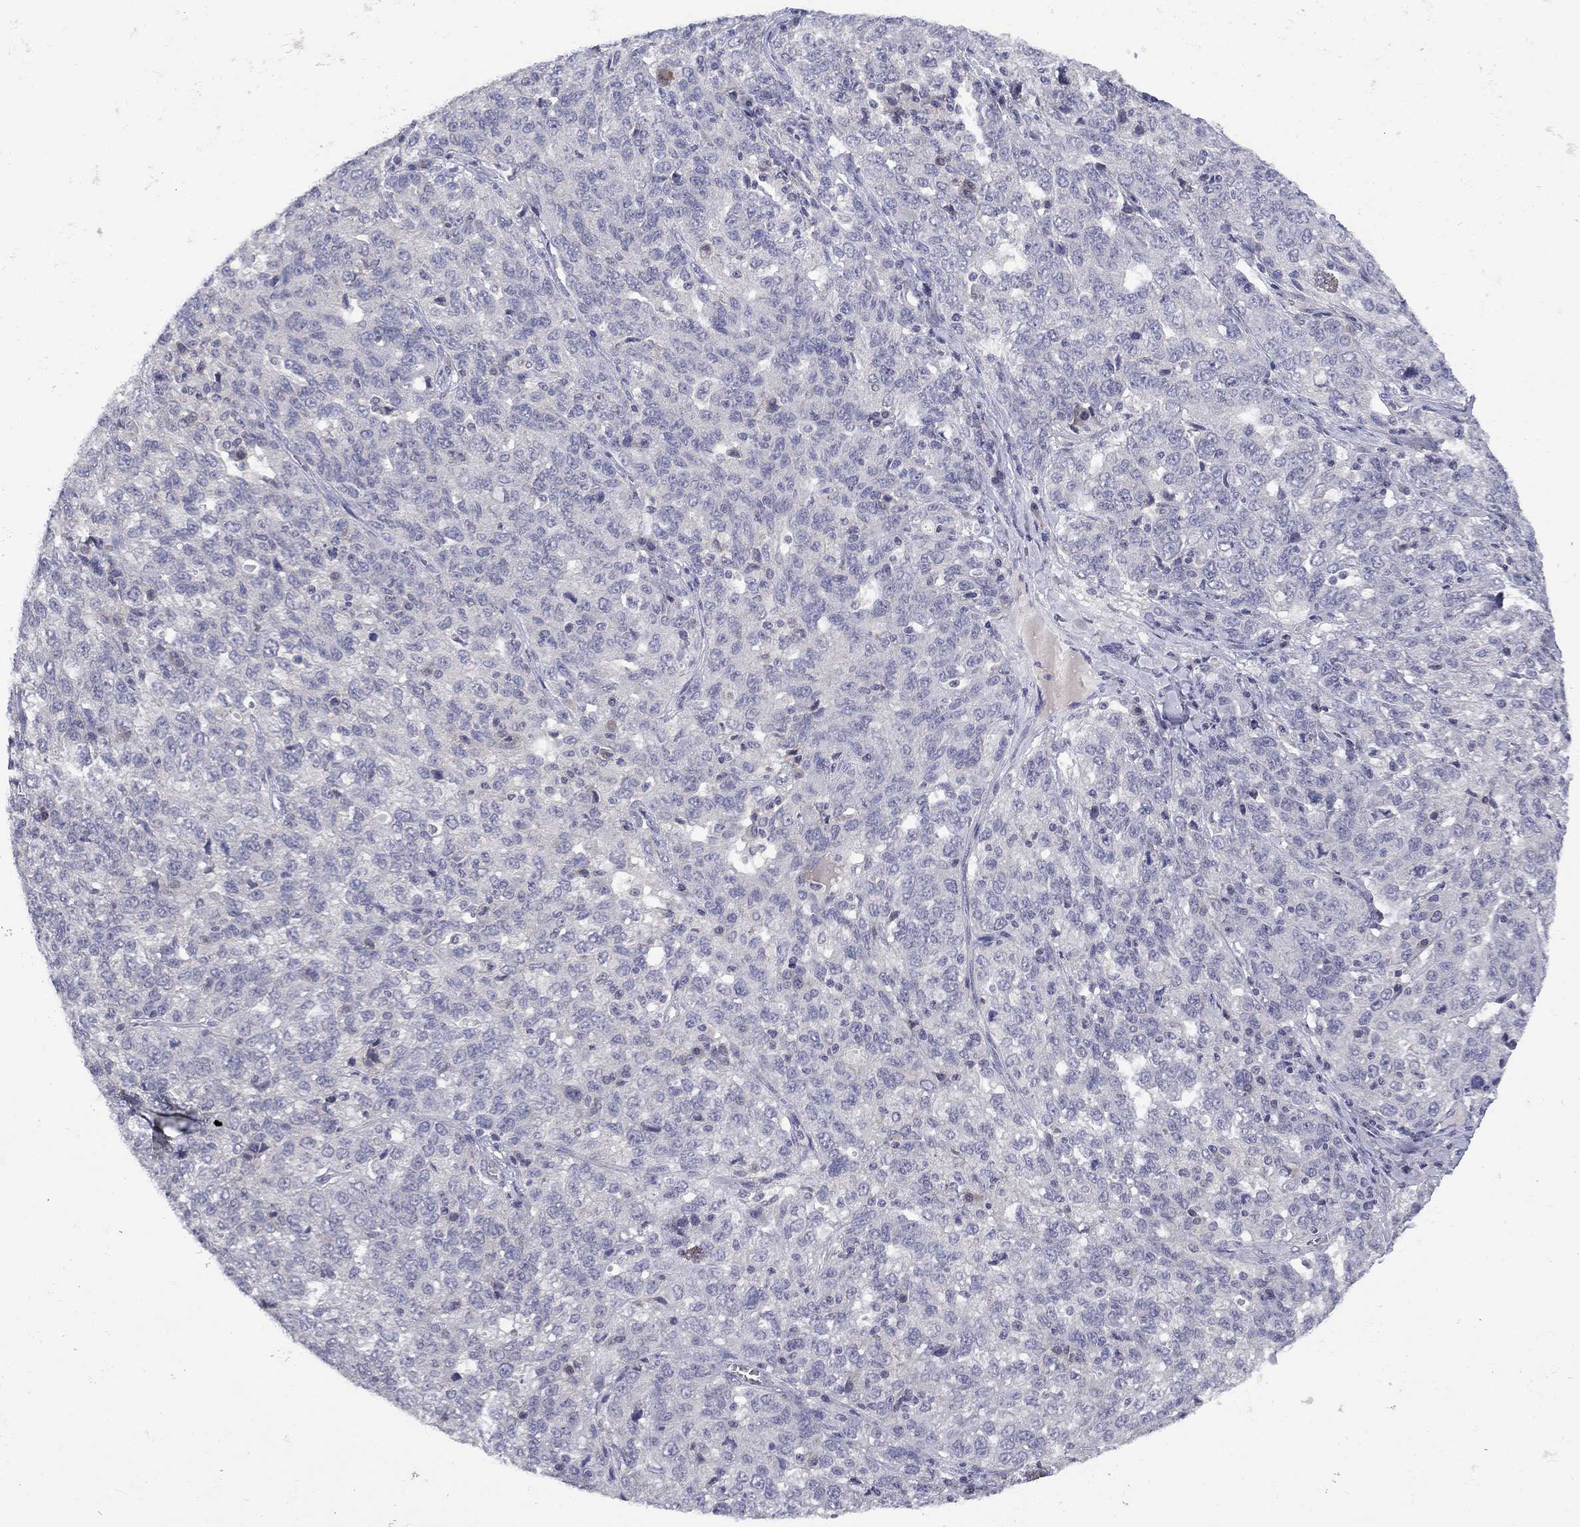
{"staining": {"intensity": "negative", "quantity": "none", "location": "none"}, "tissue": "ovarian cancer", "cell_type": "Tumor cells", "image_type": "cancer", "snomed": [{"axis": "morphology", "description": "Cystadenocarcinoma, serous, NOS"}, {"axis": "topography", "description": "Ovary"}], "caption": "Ovarian cancer (serous cystadenocarcinoma) was stained to show a protein in brown. There is no significant staining in tumor cells.", "gene": "CACNA1A", "patient": {"sex": "female", "age": 71}}